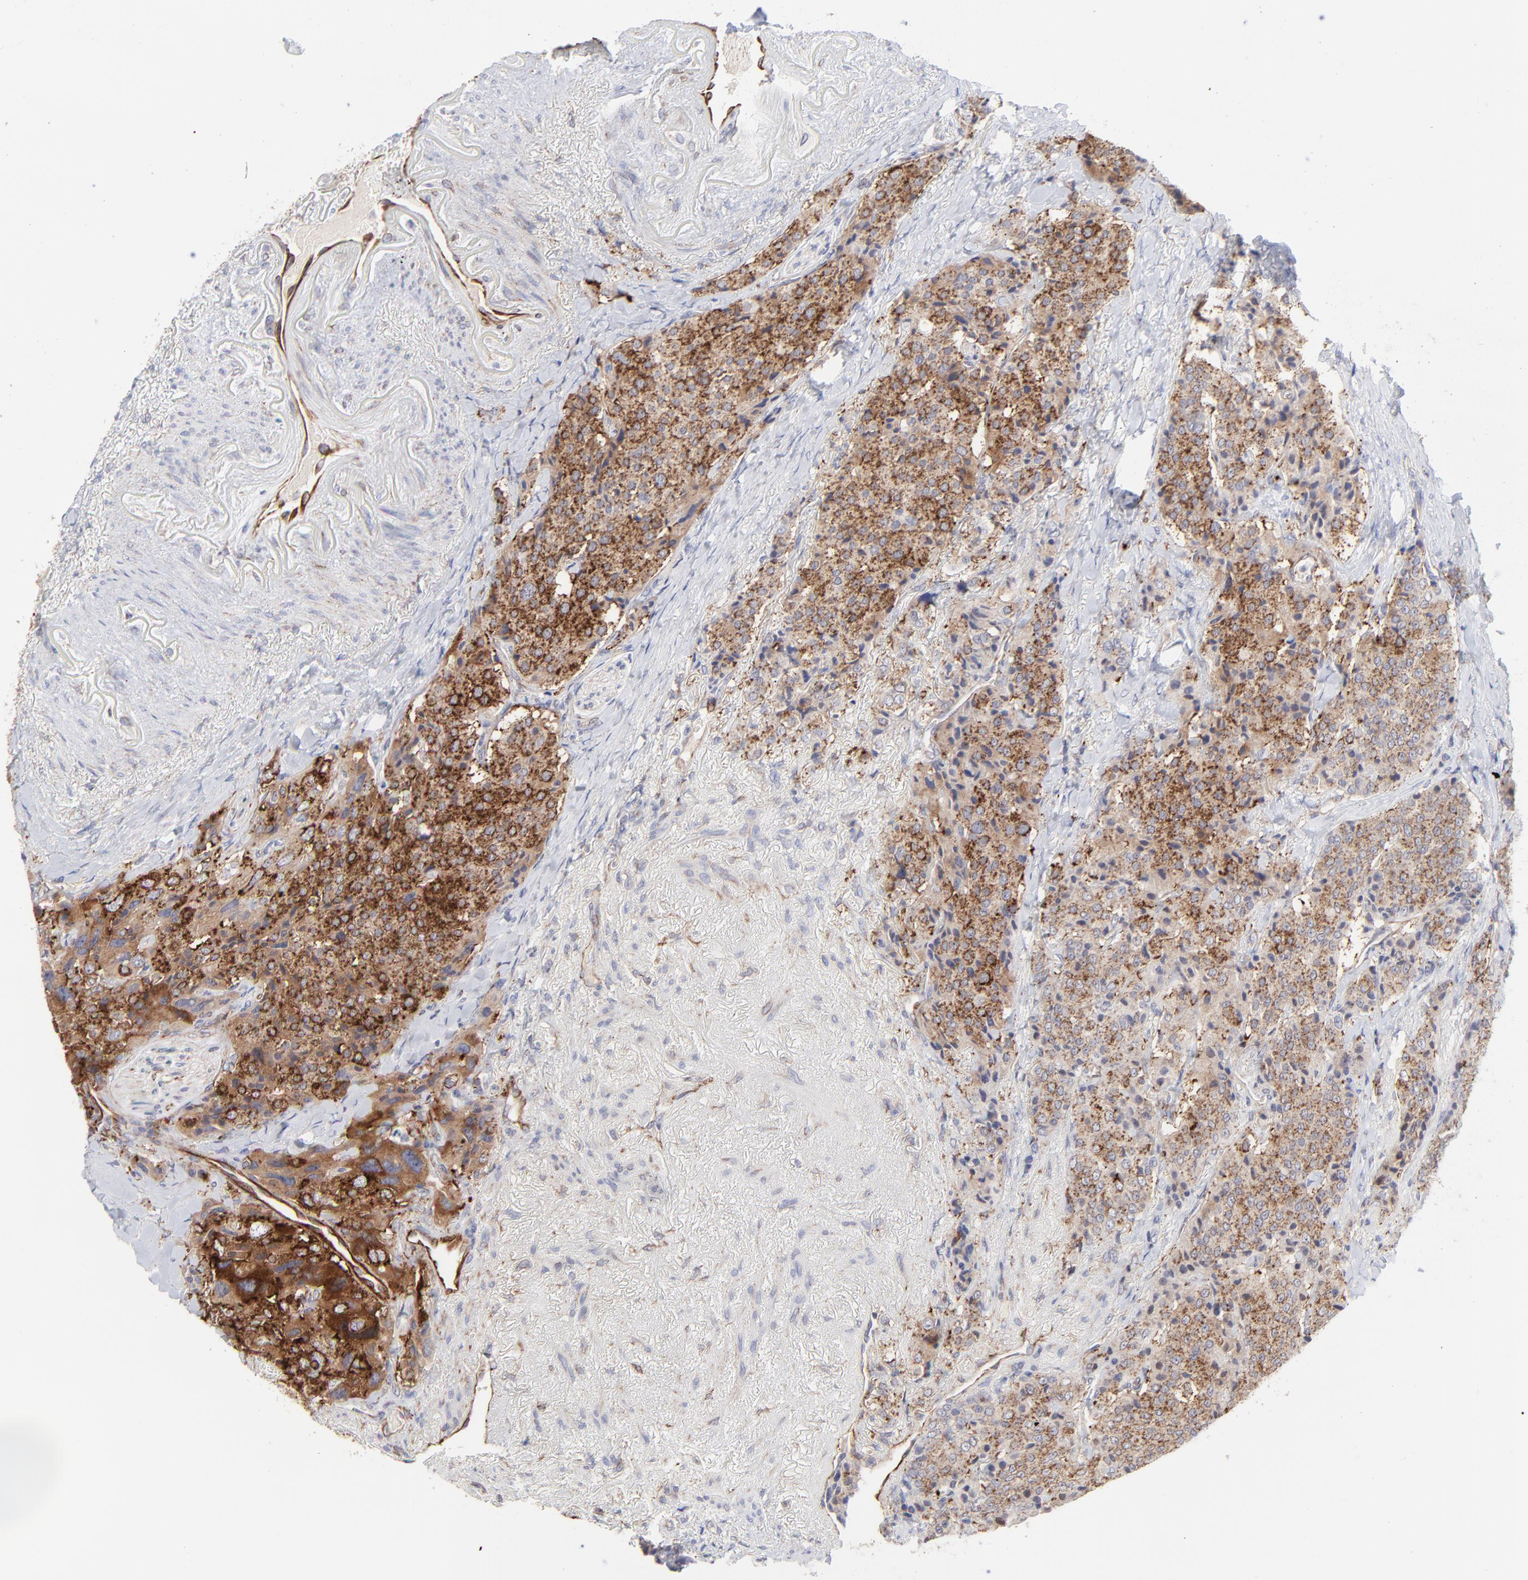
{"staining": {"intensity": "strong", "quantity": ">75%", "location": "cytoplasmic/membranous"}, "tissue": "carcinoid", "cell_type": "Tumor cells", "image_type": "cancer", "snomed": [{"axis": "morphology", "description": "Carcinoid, malignant, NOS"}, {"axis": "topography", "description": "Colon"}], "caption": "Malignant carcinoid stained for a protein (brown) shows strong cytoplasmic/membranous positive positivity in approximately >75% of tumor cells.", "gene": "COX8C", "patient": {"sex": "female", "age": 61}}